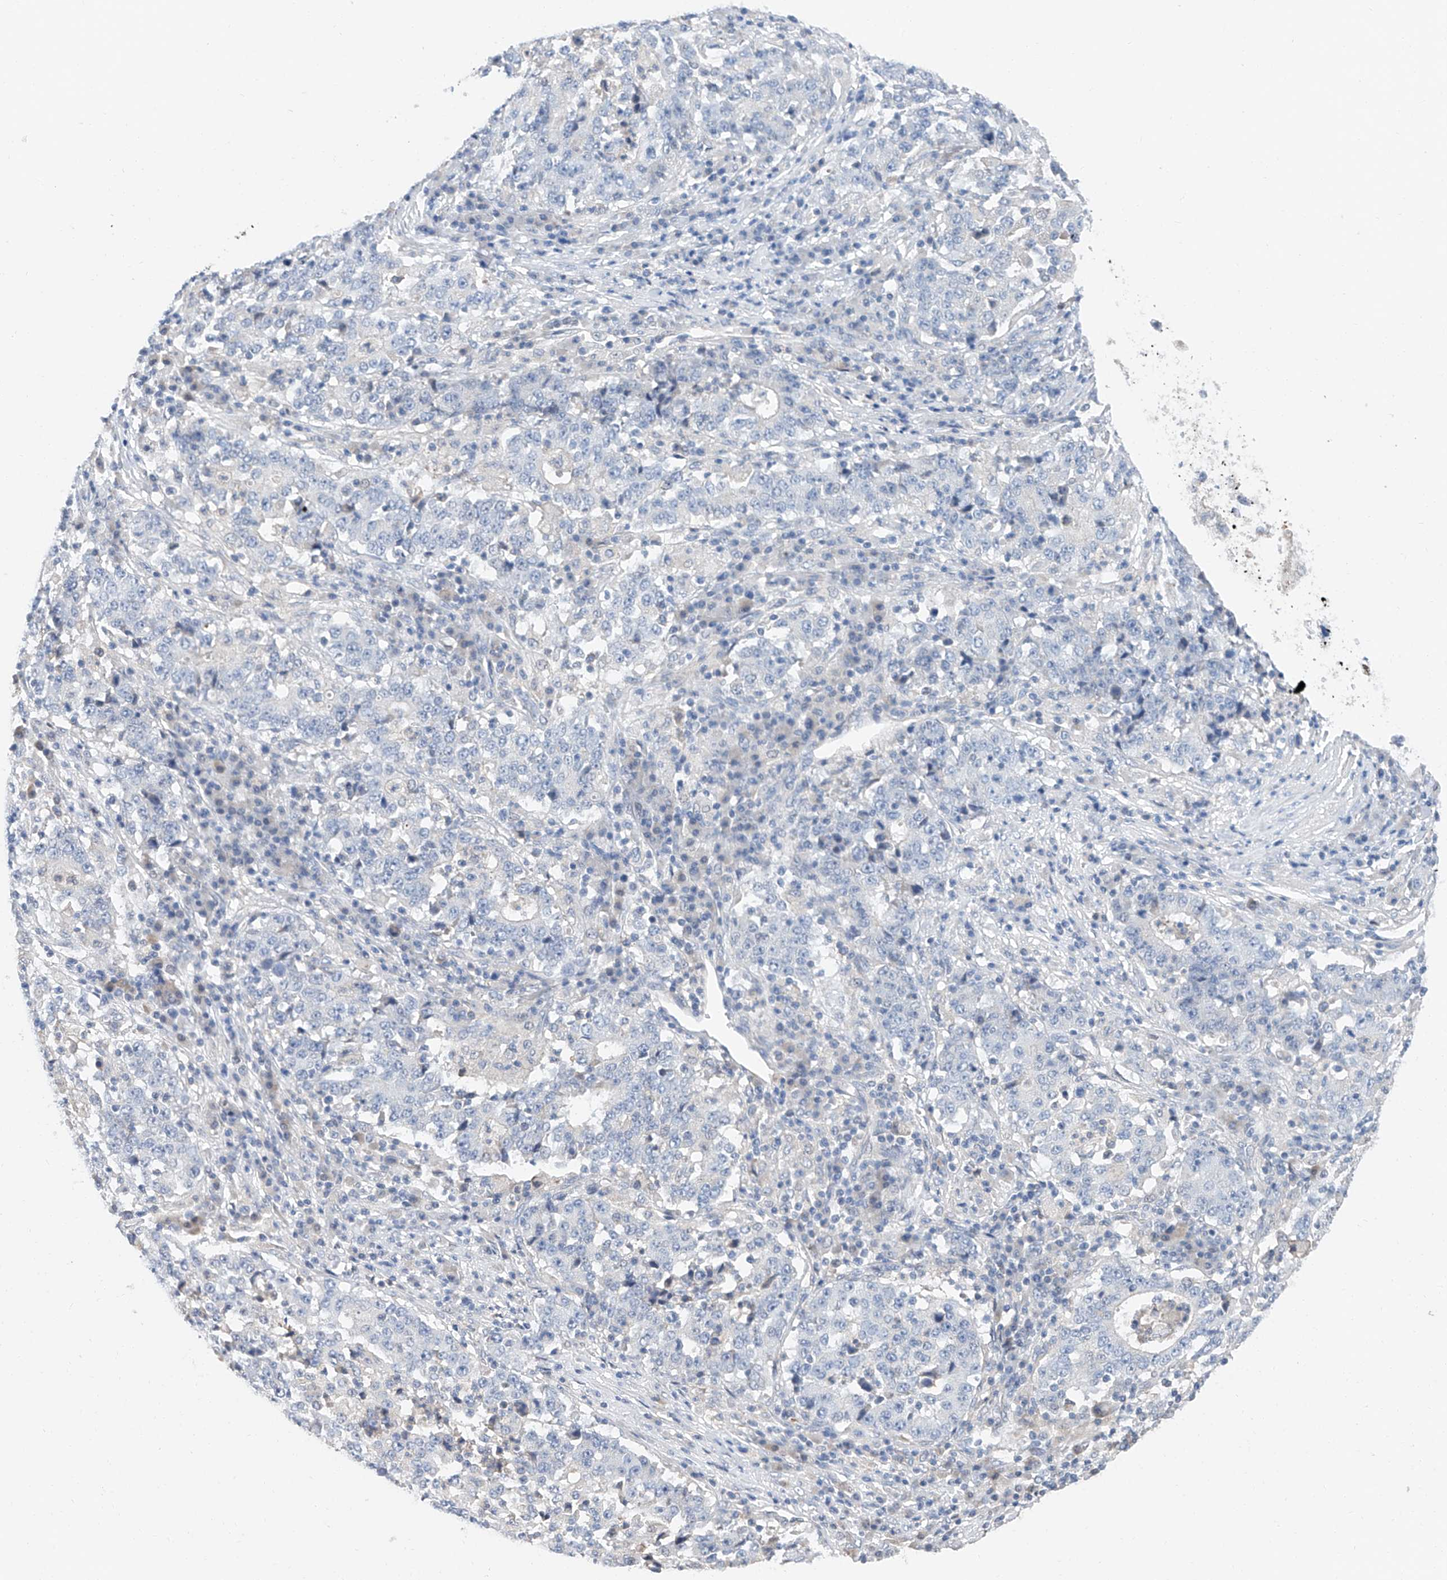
{"staining": {"intensity": "negative", "quantity": "none", "location": "none"}, "tissue": "stomach cancer", "cell_type": "Tumor cells", "image_type": "cancer", "snomed": [{"axis": "morphology", "description": "Adenocarcinoma, NOS"}, {"axis": "topography", "description": "Stomach"}], "caption": "Immunohistochemistry of human adenocarcinoma (stomach) demonstrates no staining in tumor cells.", "gene": "FUCA2", "patient": {"sex": "male", "age": 59}}